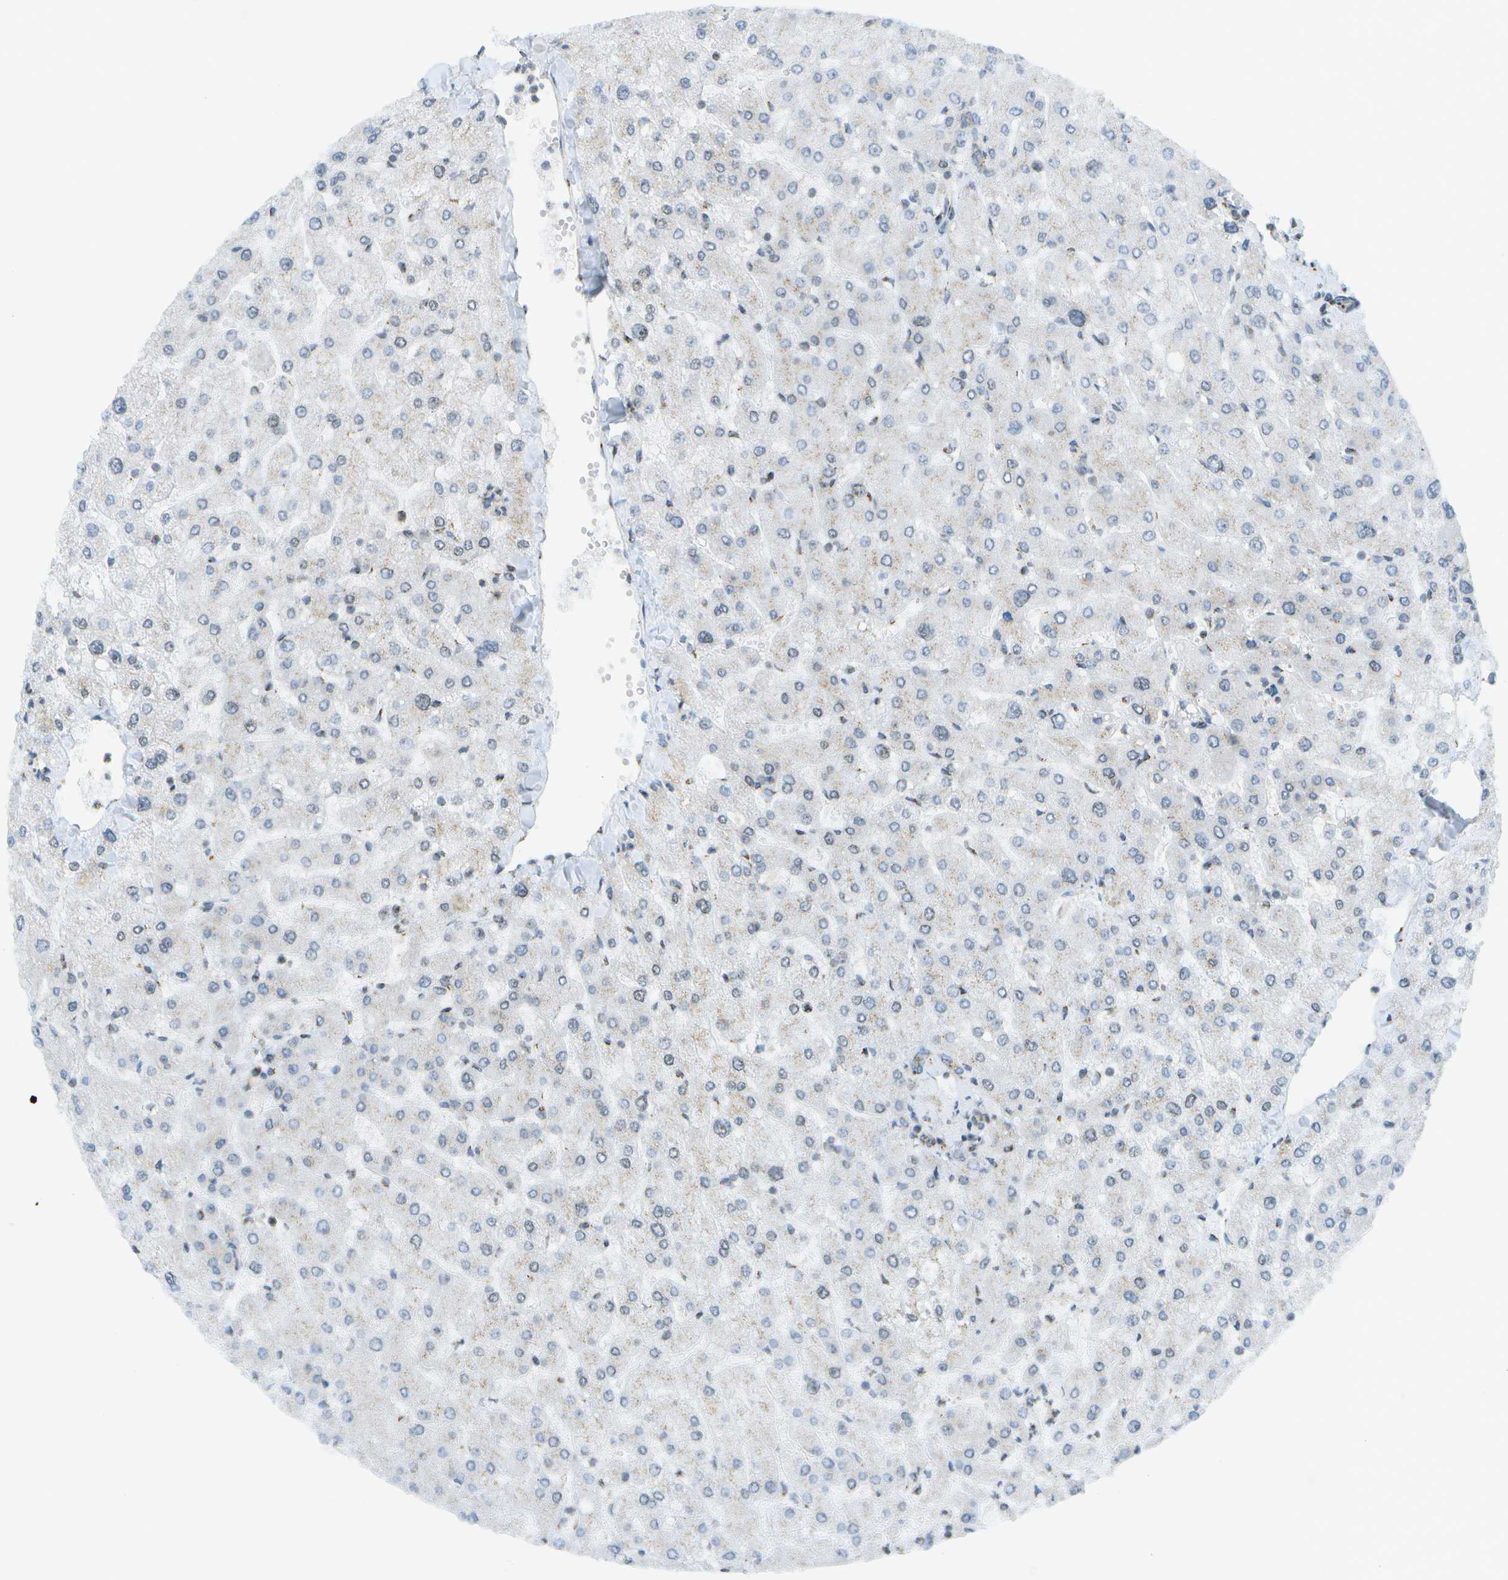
{"staining": {"intensity": "moderate", "quantity": "25%-75%", "location": "cytoplasmic/membranous"}, "tissue": "liver", "cell_type": "Cholangiocytes", "image_type": "normal", "snomed": [{"axis": "morphology", "description": "Normal tissue, NOS"}, {"axis": "topography", "description": "Liver"}], "caption": "Brown immunohistochemical staining in benign human liver demonstrates moderate cytoplasmic/membranous staining in about 25%-75% of cholangiocytes.", "gene": "EVC", "patient": {"sex": "male", "age": 55}}